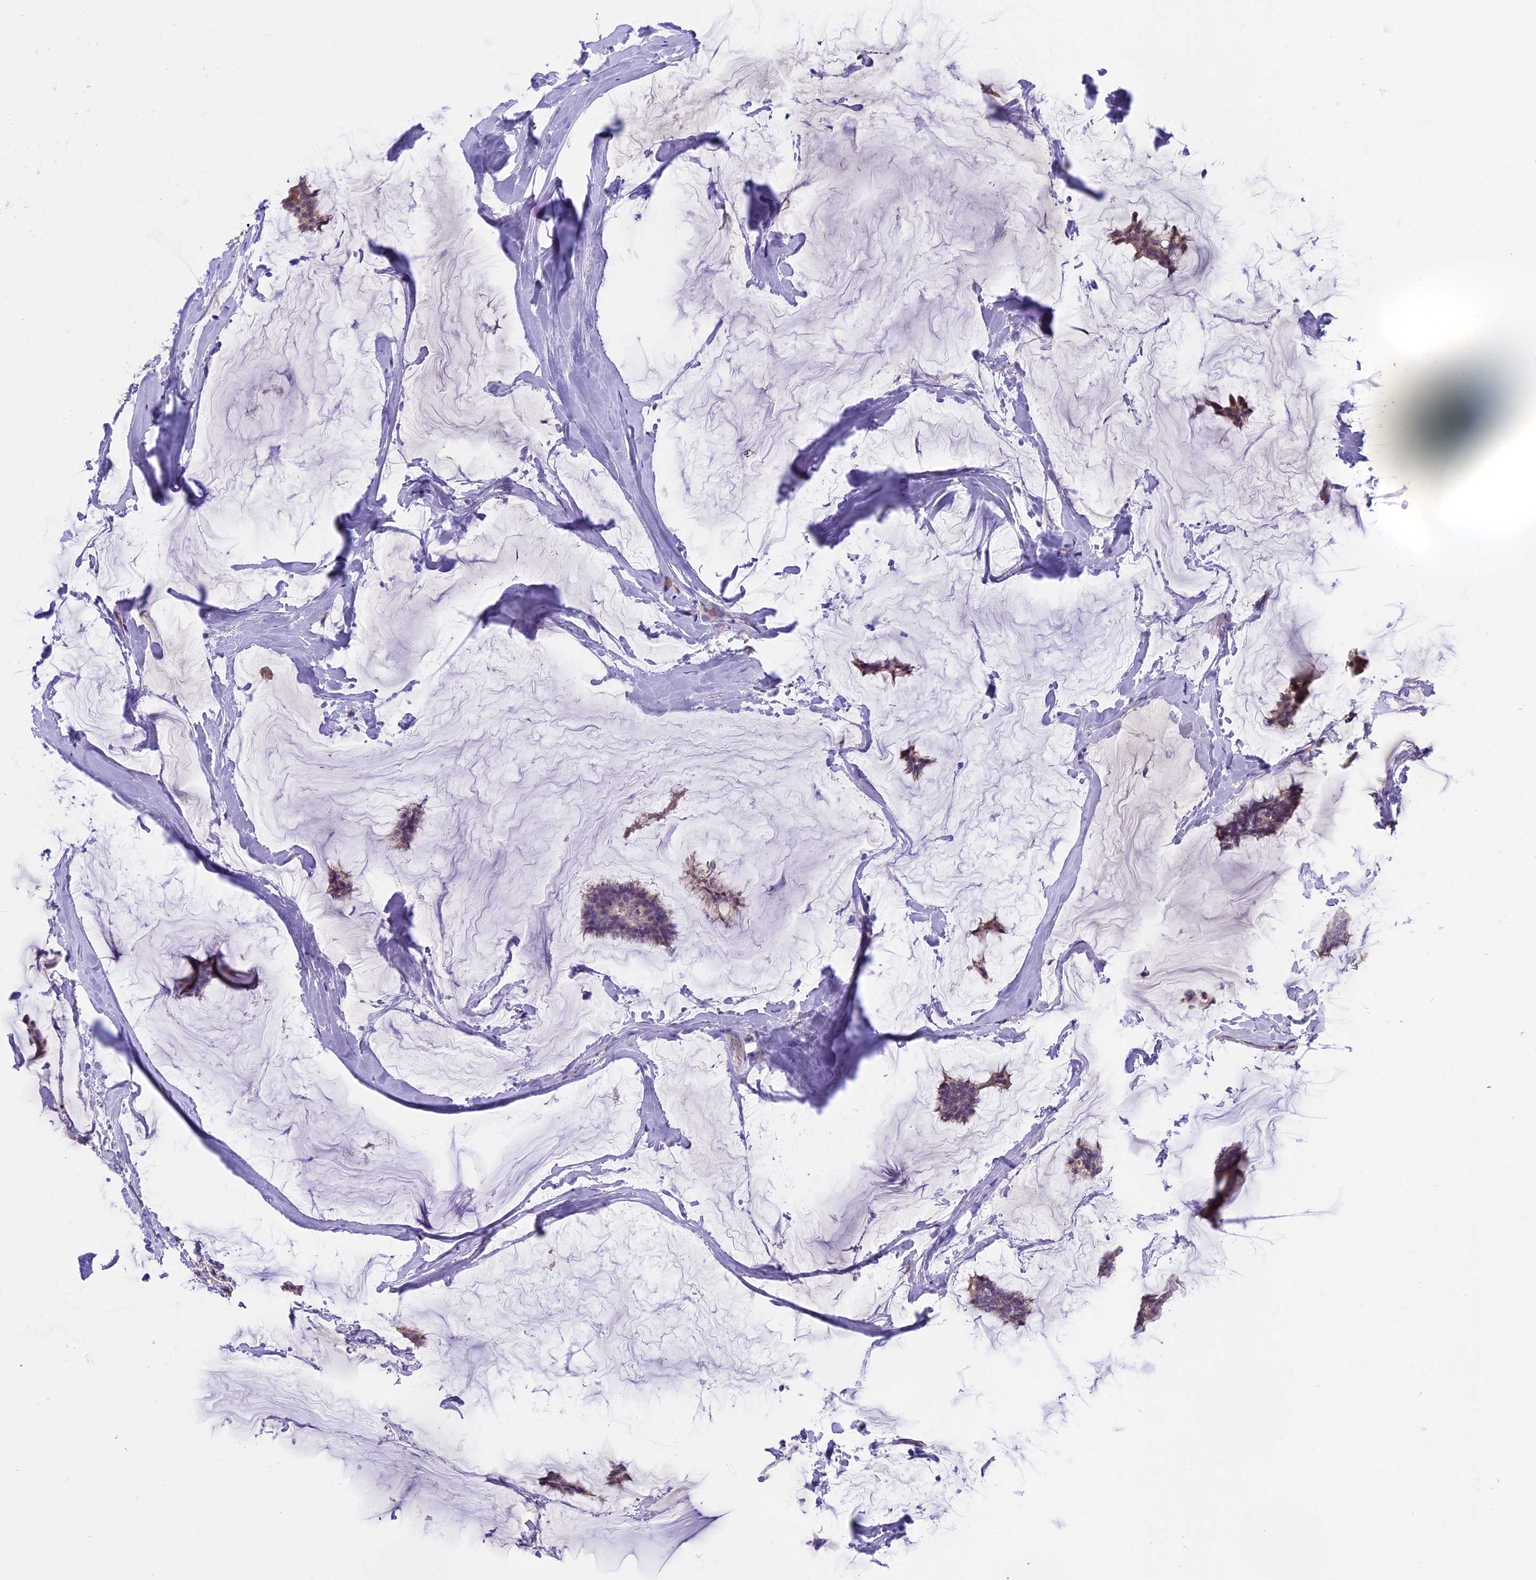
{"staining": {"intensity": "weak", "quantity": "<25%", "location": "cytoplasmic/membranous"}, "tissue": "breast cancer", "cell_type": "Tumor cells", "image_type": "cancer", "snomed": [{"axis": "morphology", "description": "Duct carcinoma"}, {"axis": "topography", "description": "Breast"}], "caption": "This is an IHC histopathology image of human breast cancer (infiltrating ductal carcinoma). There is no expression in tumor cells.", "gene": "WFDC2", "patient": {"sex": "female", "age": 93}}